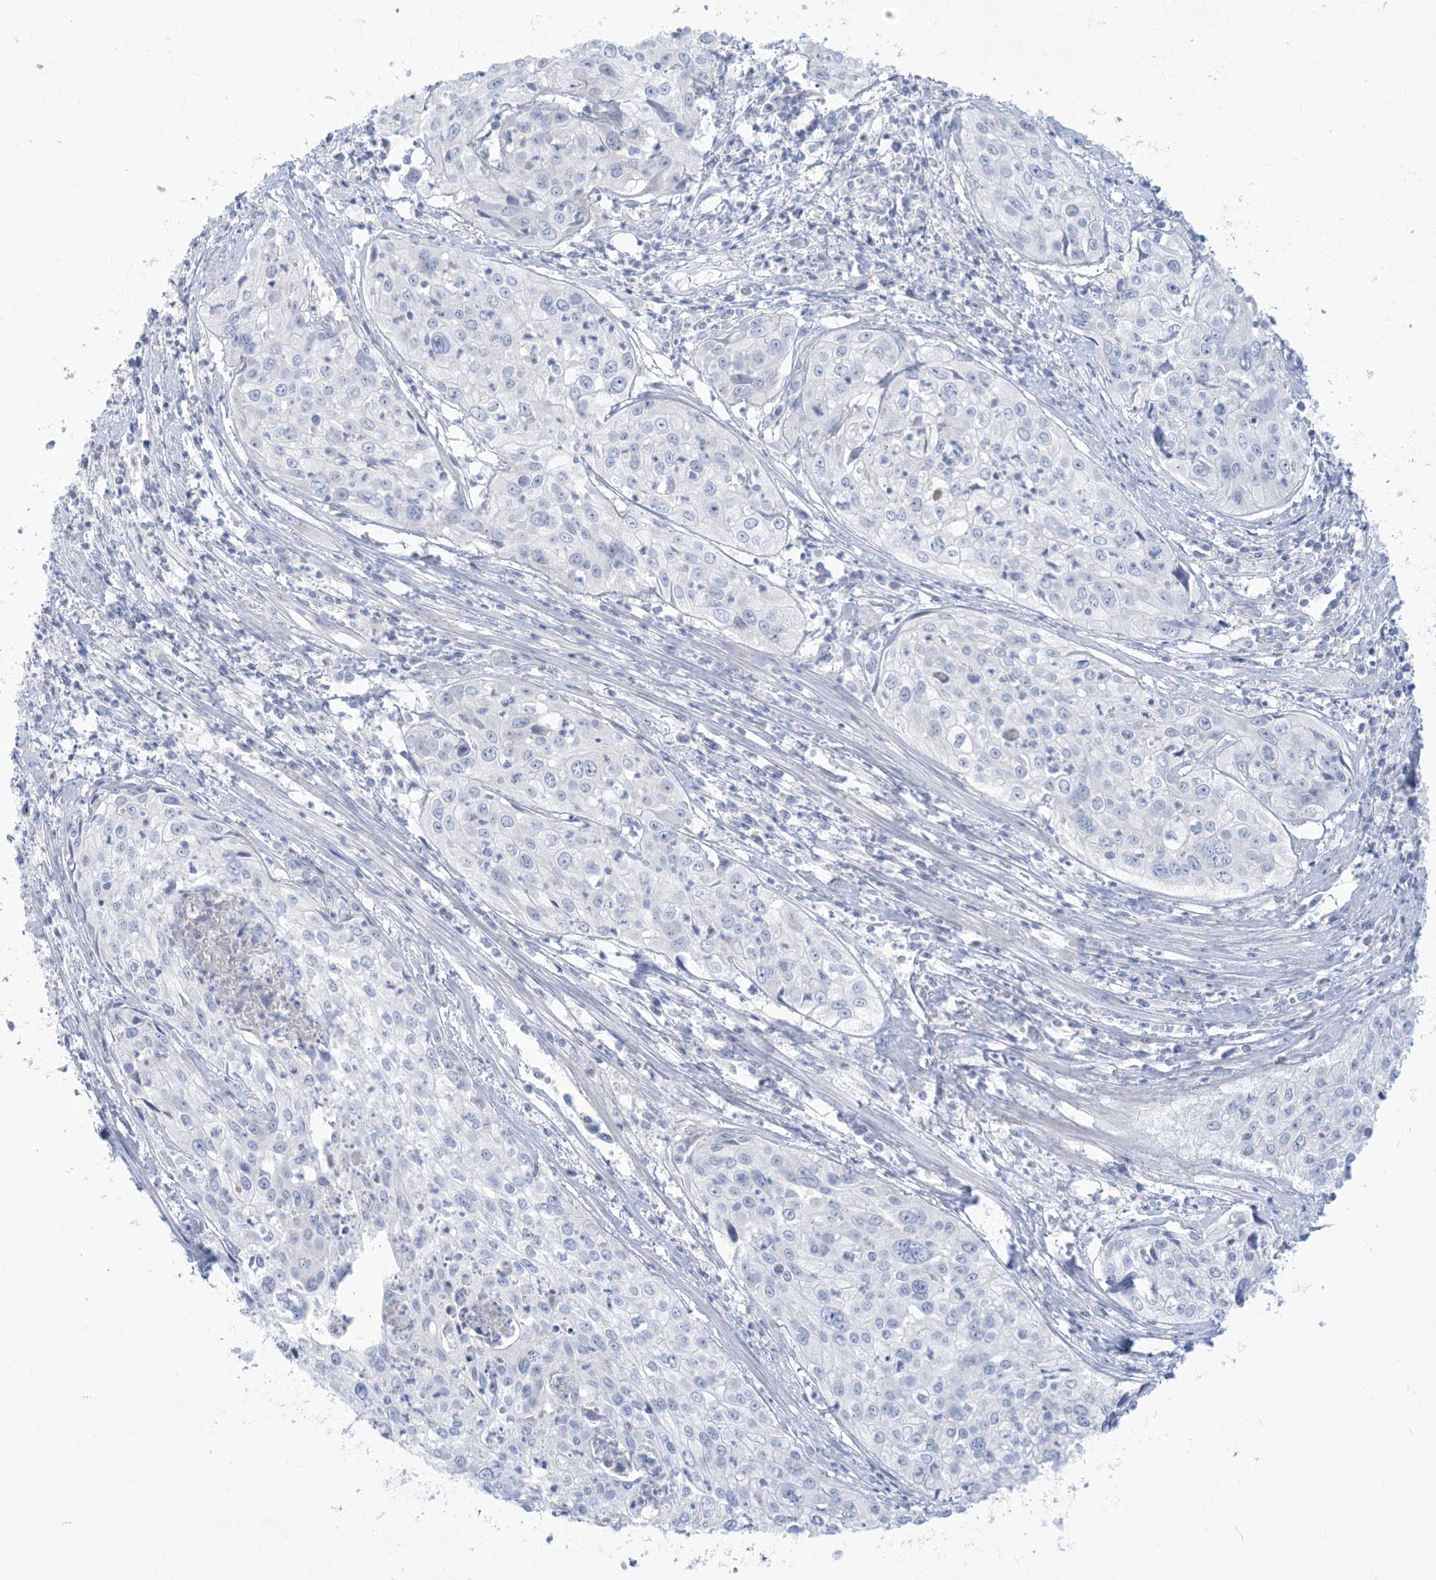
{"staining": {"intensity": "negative", "quantity": "none", "location": "none"}, "tissue": "cervical cancer", "cell_type": "Tumor cells", "image_type": "cancer", "snomed": [{"axis": "morphology", "description": "Squamous cell carcinoma, NOS"}, {"axis": "topography", "description": "Cervix"}], "caption": "A high-resolution histopathology image shows IHC staining of cervical squamous cell carcinoma, which shows no significant staining in tumor cells. (Immunohistochemistry (ihc), brightfield microscopy, high magnification).", "gene": "ATP11C", "patient": {"sex": "female", "age": 31}}